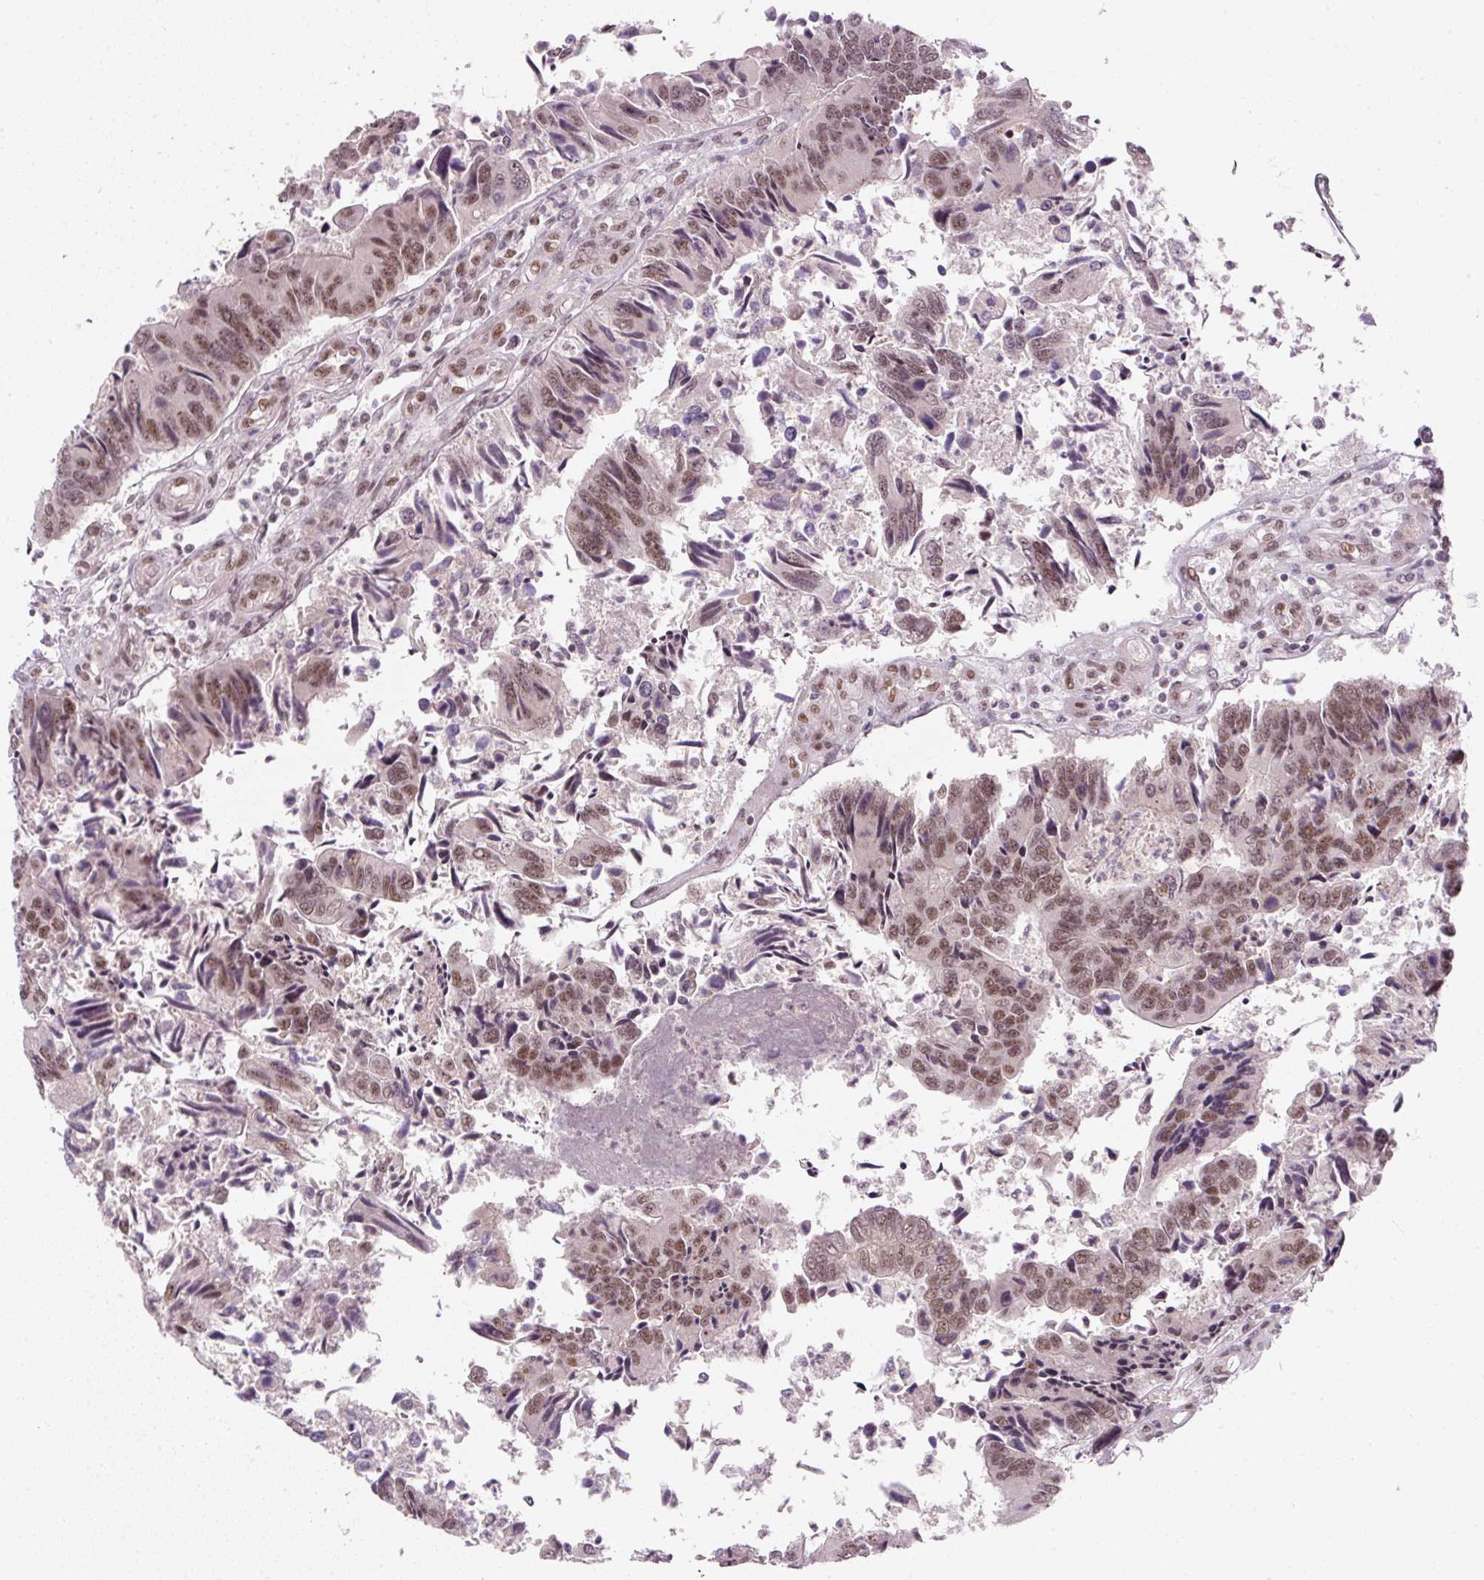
{"staining": {"intensity": "moderate", "quantity": ">75%", "location": "nuclear"}, "tissue": "colorectal cancer", "cell_type": "Tumor cells", "image_type": "cancer", "snomed": [{"axis": "morphology", "description": "Adenocarcinoma, NOS"}, {"axis": "topography", "description": "Colon"}], "caption": "DAB immunohistochemical staining of human adenocarcinoma (colorectal) shows moderate nuclear protein expression in approximately >75% of tumor cells. (DAB (3,3'-diaminobenzidine) IHC, brown staining for protein, blue staining for nuclei).", "gene": "U2AF2", "patient": {"sex": "female", "age": 67}}